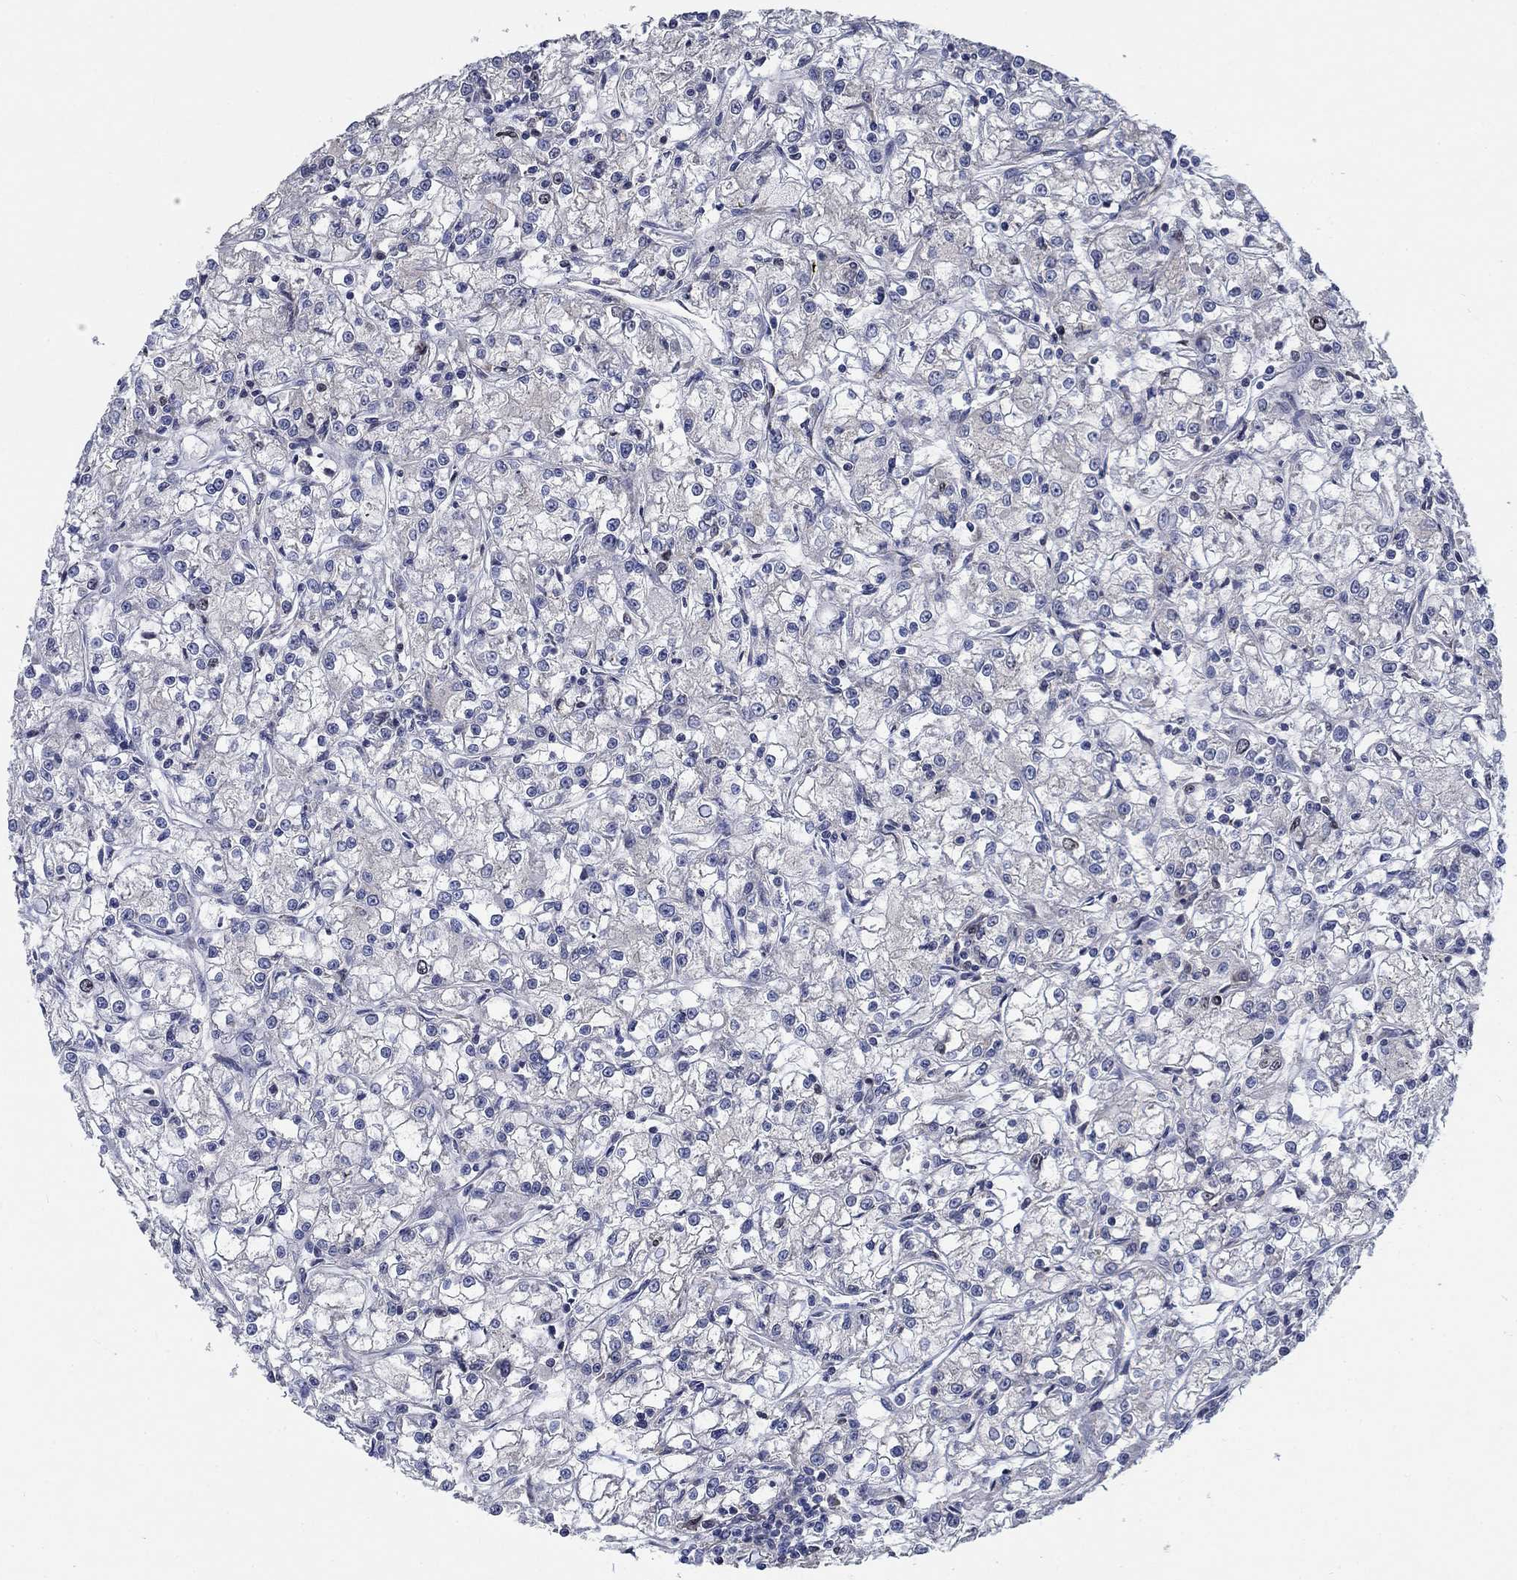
{"staining": {"intensity": "negative", "quantity": "none", "location": "none"}, "tissue": "renal cancer", "cell_type": "Tumor cells", "image_type": "cancer", "snomed": [{"axis": "morphology", "description": "Adenocarcinoma, NOS"}, {"axis": "topography", "description": "Kidney"}], "caption": "High magnification brightfield microscopy of renal cancer stained with DAB (brown) and counterstained with hematoxylin (blue): tumor cells show no significant positivity.", "gene": "MMP24", "patient": {"sex": "female", "age": 59}}